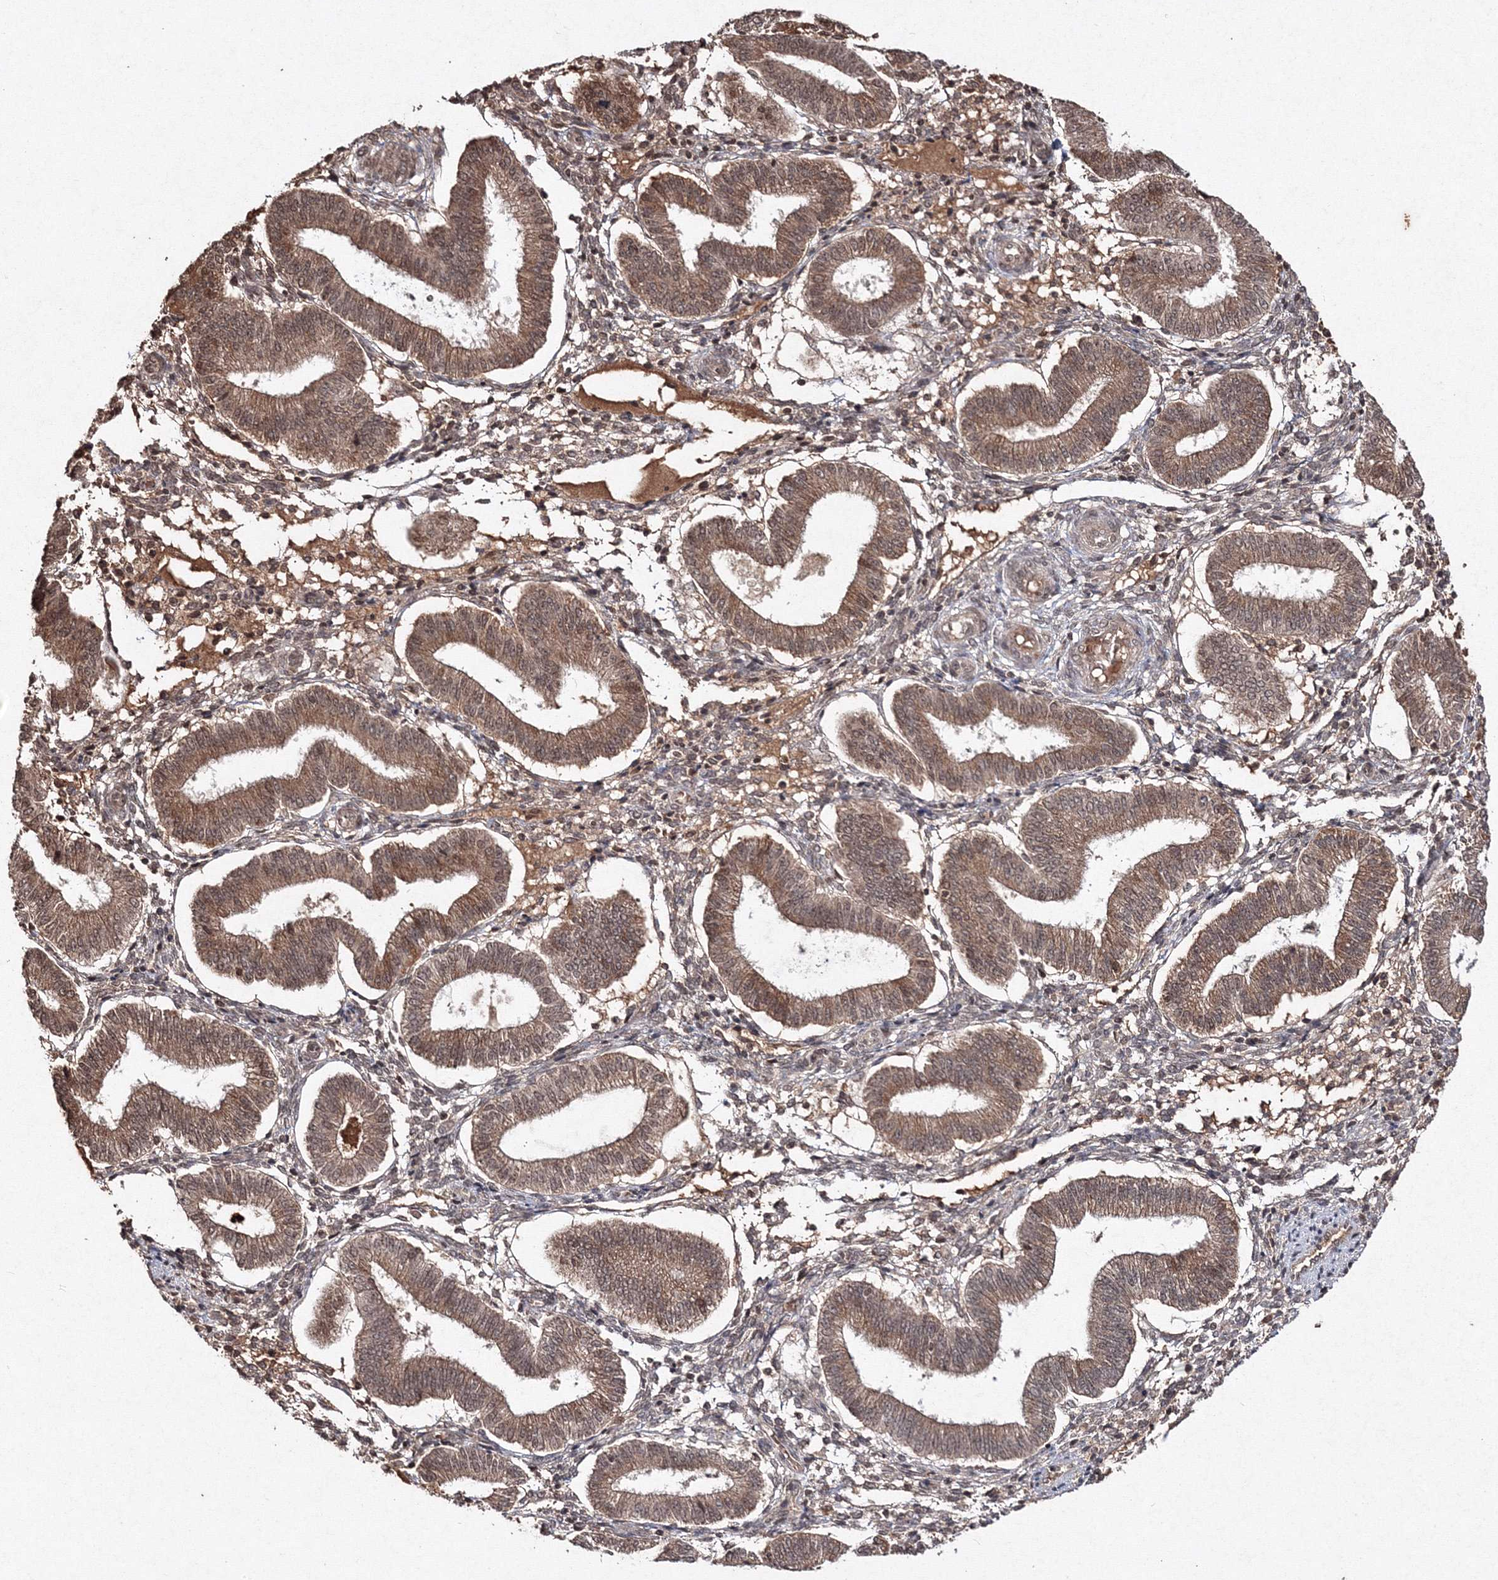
{"staining": {"intensity": "moderate", "quantity": ">75%", "location": "cytoplasmic/membranous,nuclear"}, "tissue": "endometrium", "cell_type": "Cells in endometrial stroma", "image_type": "normal", "snomed": [{"axis": "morphology", "description": "Normal tissue, NOS"}, {"axis": "topography", "description": "Endometrium"}], "caption": "Immunohistochemistry (DAB) staining of normal endometrium exhibits moderate cytoplasmic/membranous,nuclear protein expression in approximately >75% of cells in endometrial stroma. (Brightfield microscopy of DAB IHC at high magnification).", "gene": "PEX13", "patient": {"sex": "female", "age": 39}}